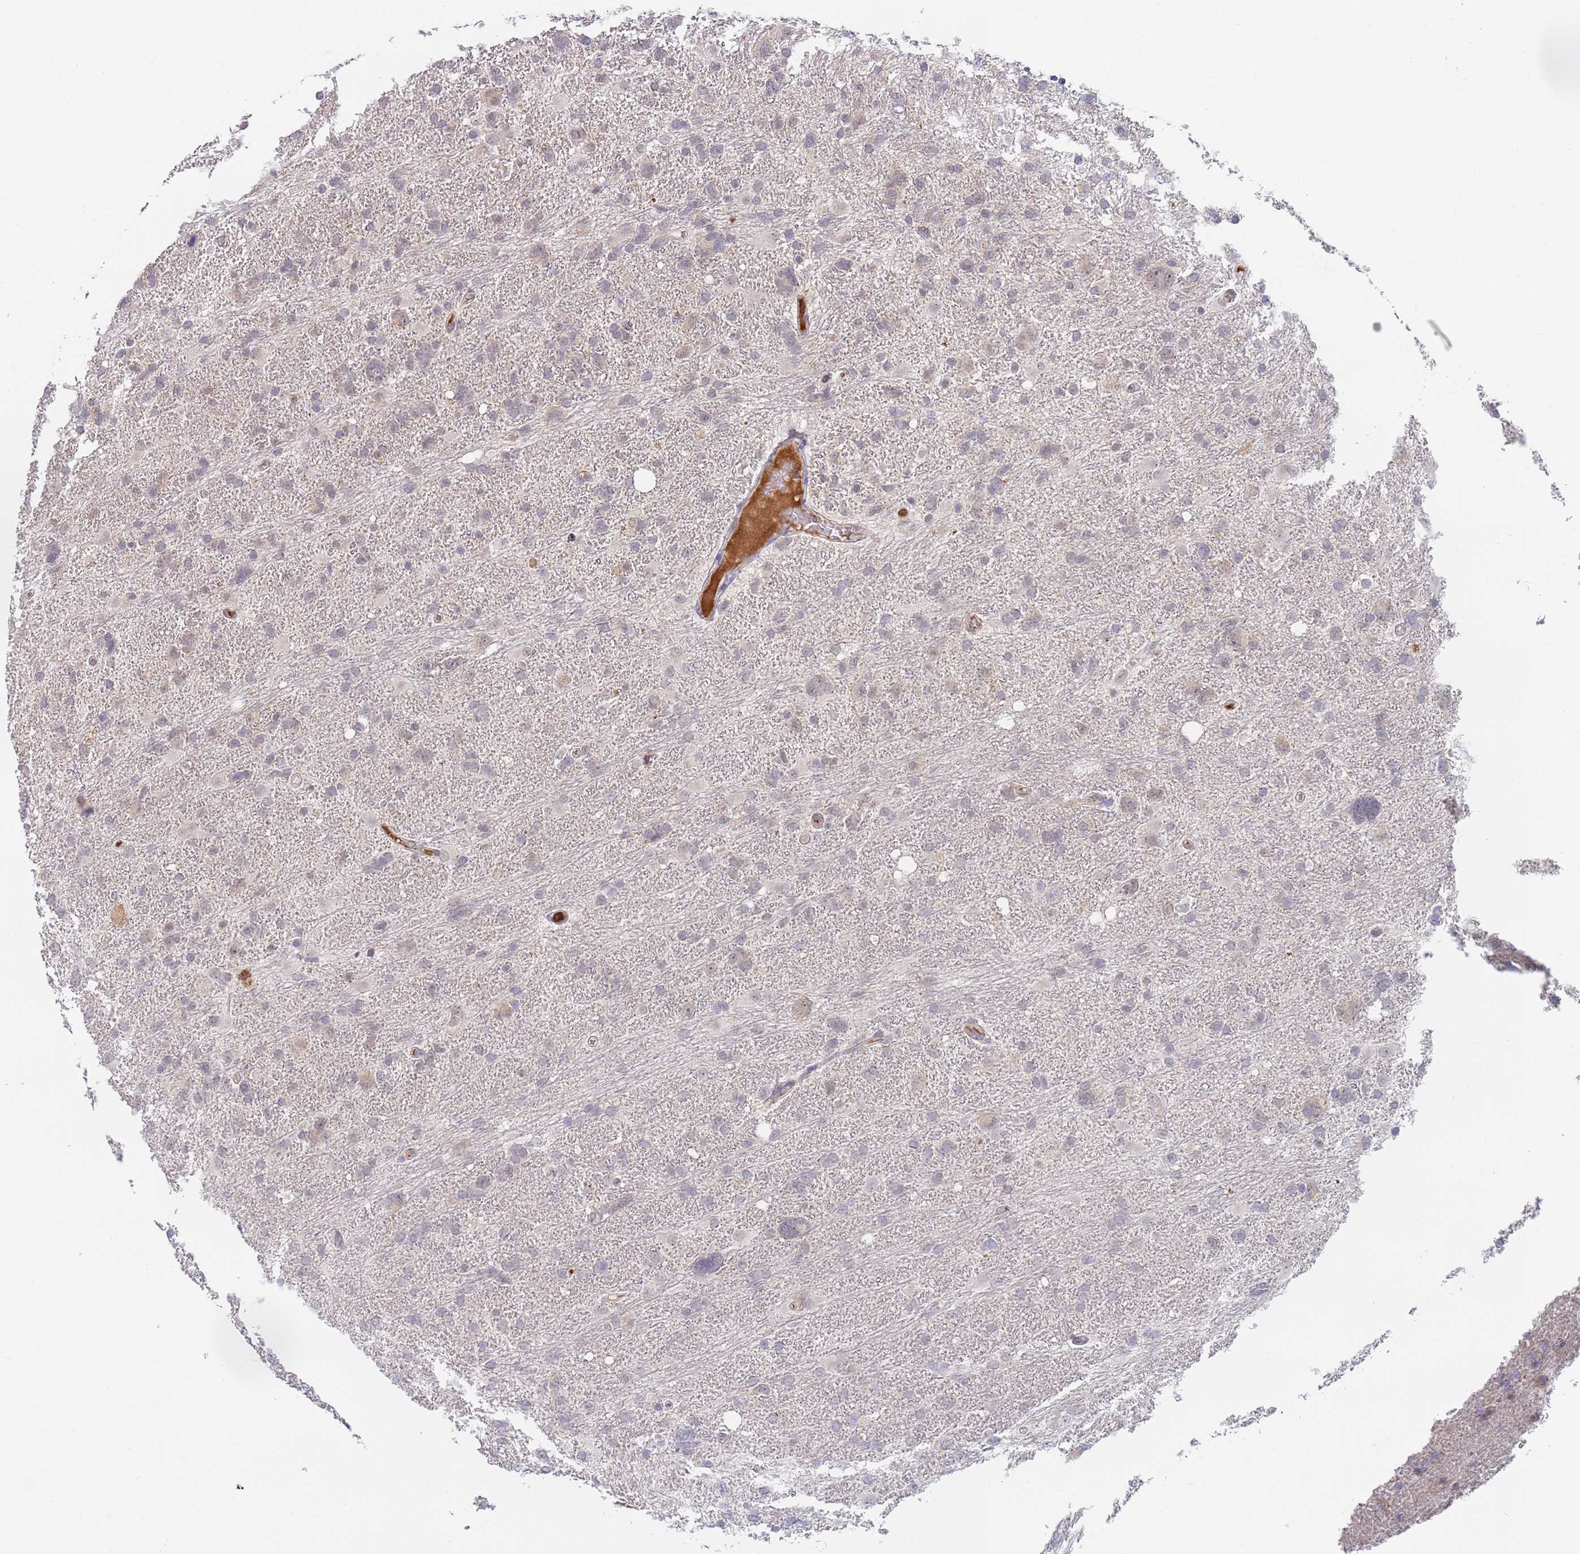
{"staining": {"intensity": "negative", "quantity": "none", "location": "none"}, "tissue": "glioma", "cell_type": "Tumor cells", "image_type": "cancer", "snomed": [{"axis": "morphology", "description": "Glioma, malignant, High grade"}, {"axis": "topography", "description": "Brain"}], "caption": "IHC micrograph of neoplastic tissue: high-grade glioma (malignant) stained with DAB (3,3'-diaminobenzidine) shows no significant protein expression in tumor cells.", "gene": "B4GALT4", "patient": {"sex": "male", "age": 61}}